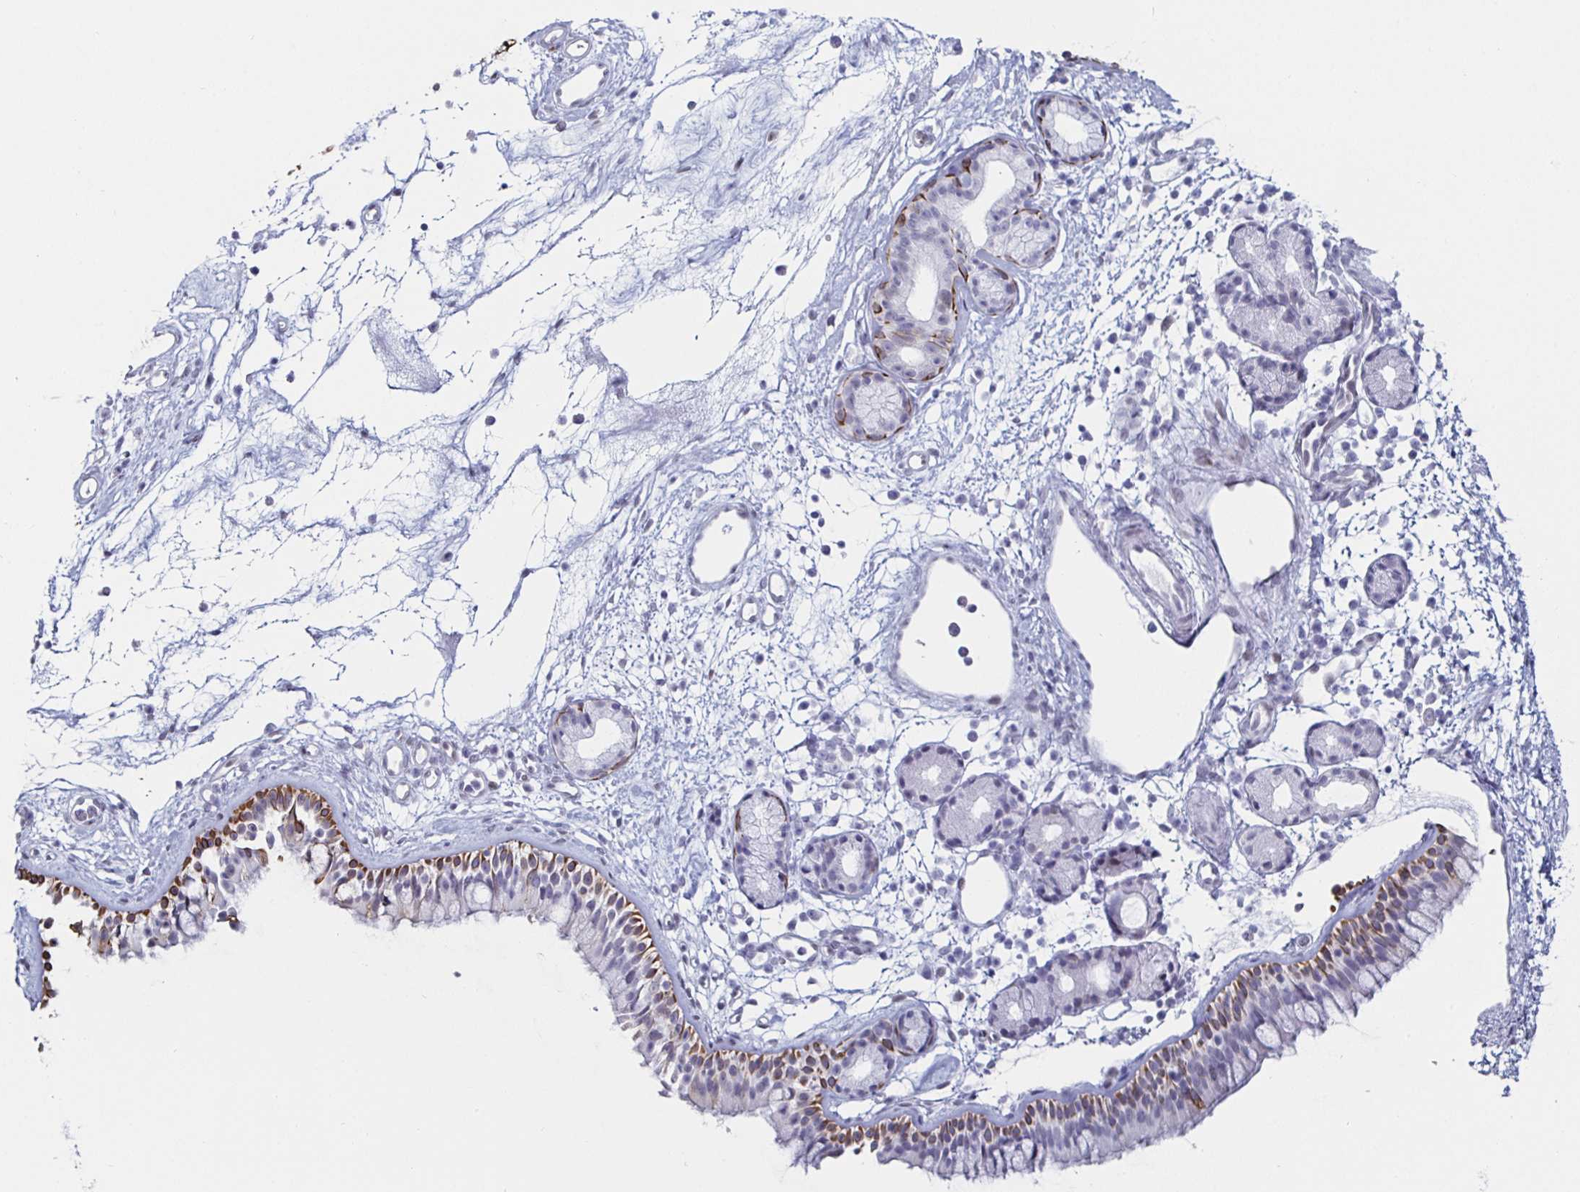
{"staining": {"intensity": "strong", "quantity": "<25%", "location": "cytoplasmic/membranous"}, "tissue": "nasopharynx", "cell_type": "Respiratory epithelial cells", "image_type": "normal", "snomed": [{"axis": "morphology", "description": "Normal tissue, NOS"}, {"axis": "topography", "description": "Nasopharynx"}], "caption": "This photomicrograph demonstrates immunohistochemistry (IHC) staining of normal nasopharynx, with medium strong cytoplasmic/membranous staining in approximately <25% of respiratory epithelial cells.", "gene": "KRT4", "patient": {"sex": "female", "age": 70}}